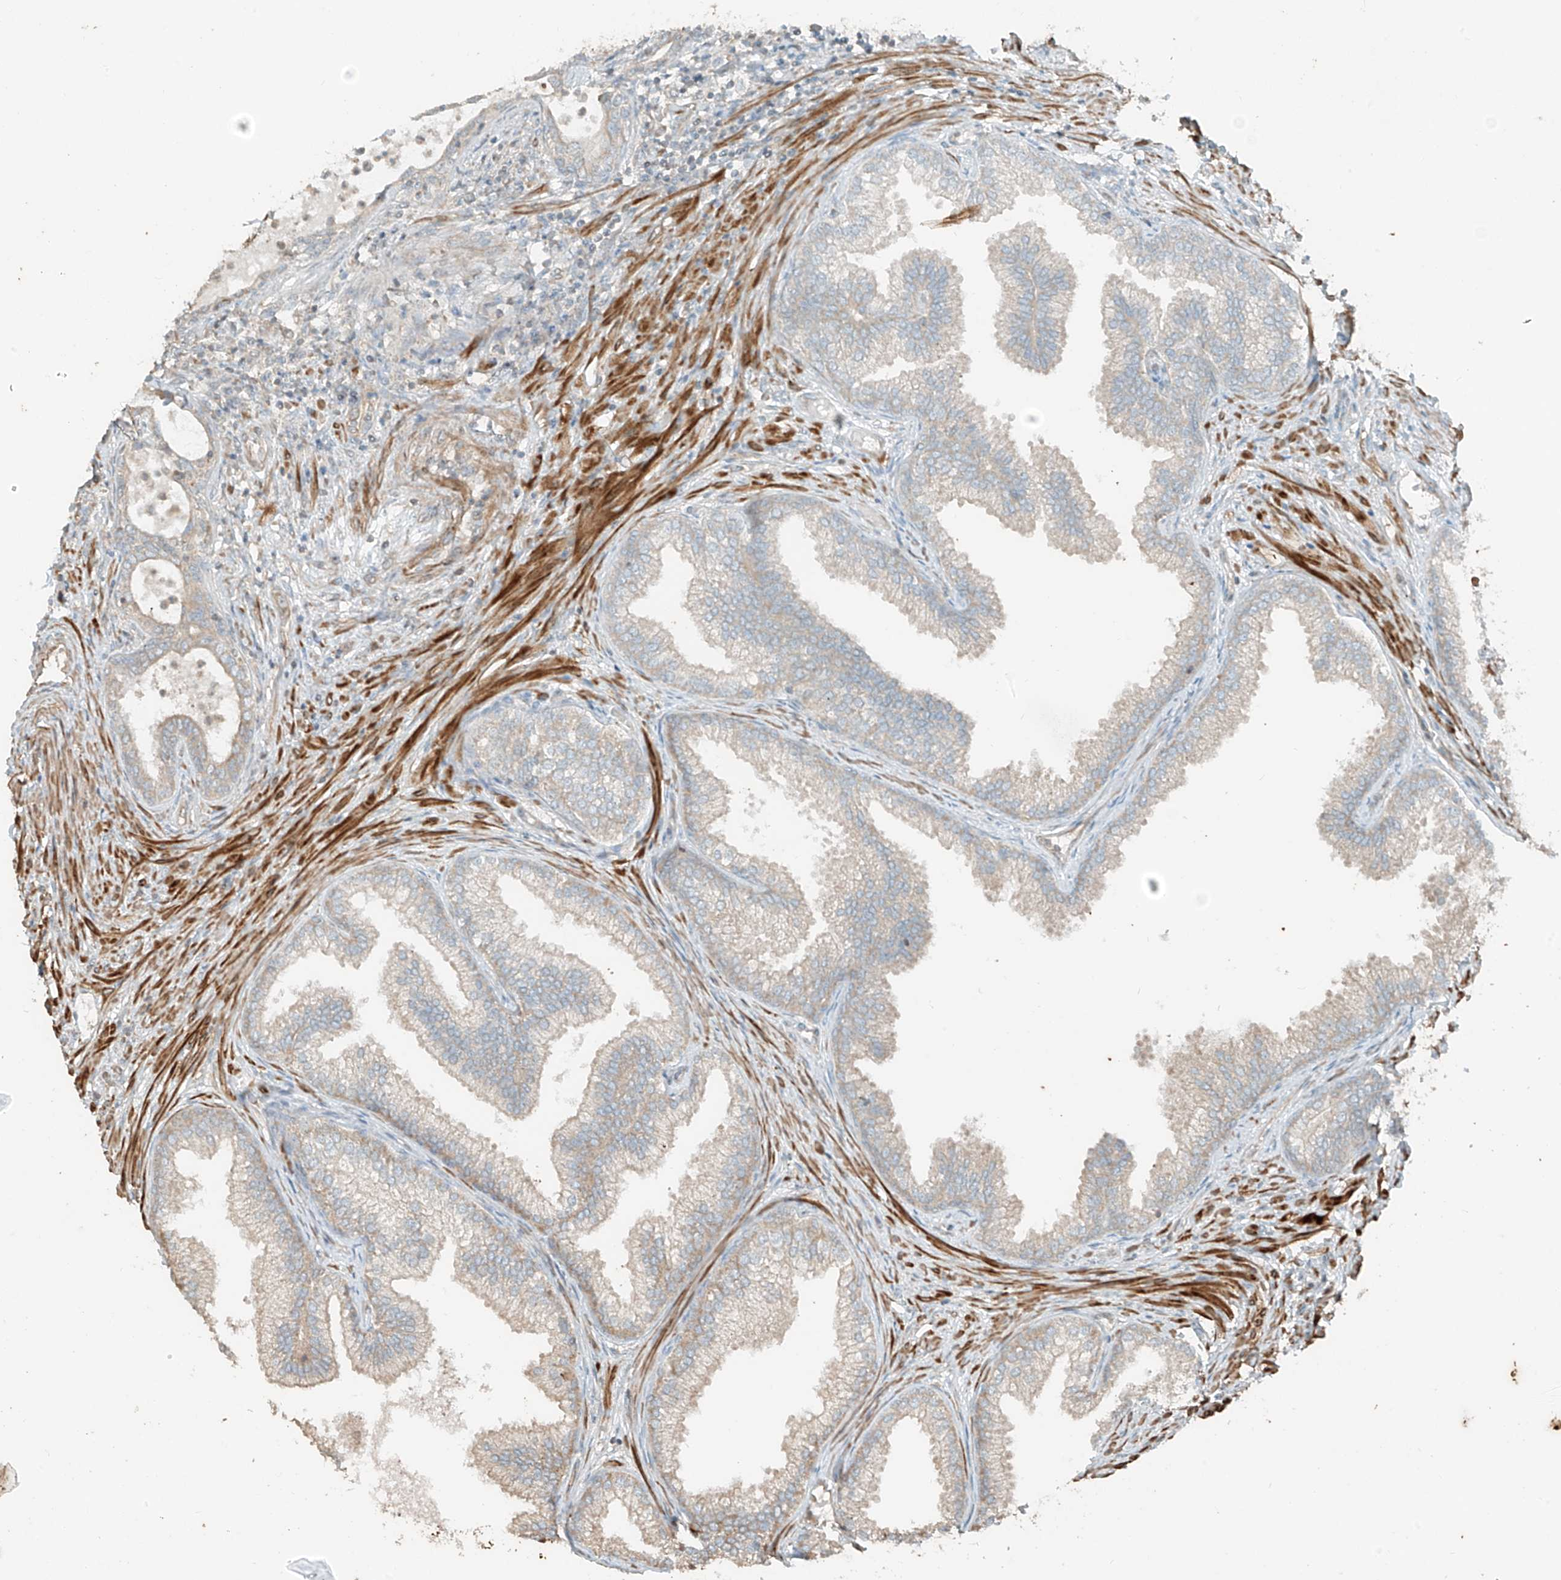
{"staining": {"intensity": "moderate", "quantity": "25%-75%", "location": "cytoplasmic/membranous"}, "tissue": "prostate", "cell_type": "Glandular cells", "image_type": "normal", "snomed": [{"axis": "morphology", "description": "Normal tissue, NOS"}, {"axis": "topography", "description": "Prostate"}], "caption": "High-power microscopy captured an immunohistochemistry photomicrograph of unremarkable prostate, revealing moderate cytoplasmic/membranous staining in about 25%-75% of glandular cells.", "gene": "ANKZF1", "patient": {"sex": "male", "age": 76}}